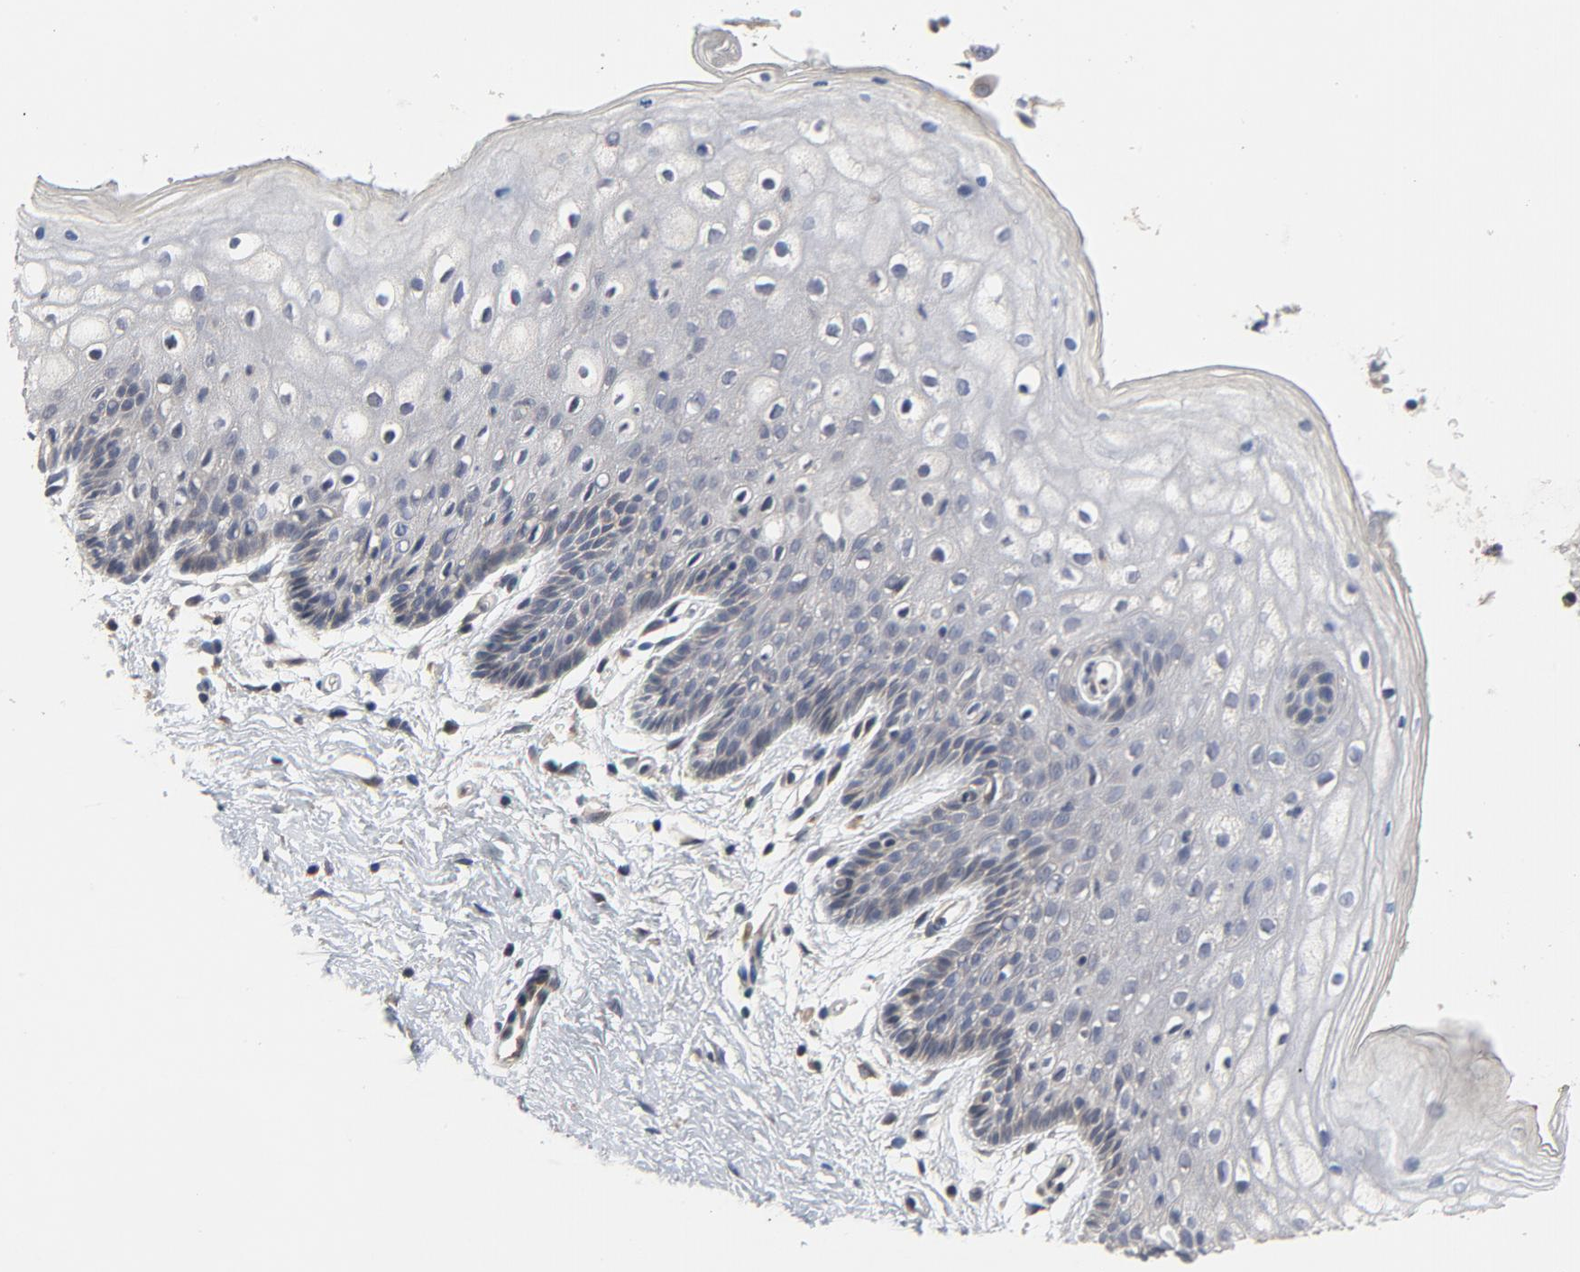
{"staining": {"intensity": "moderate", "quantity": "<25%", "location": "cytoplasmic/membranous"}, "tissue": "vagina", "cell_type": "Squamous epithelial cells", "image_type": "normal", "snomed": [{"axis": "morphology", "description": "Normal tissue, NOS"}, {"axis": "topography", "description": "Vagina"}], "caption": "Immunohistochemical staining of unremarkable vagina reveals <25% levels of moderate cytoplasmic/membranous protein positivity in approximately <25% of squamous epithelial cells. The staining was performed using DAB (3,3'-diaminobenzidine), with brown indicating positive protein expression. Nuclei are stained blue with hematoxylin.", "gene": "C14orf119", "patient": {"sex": "female", "age": 46}}